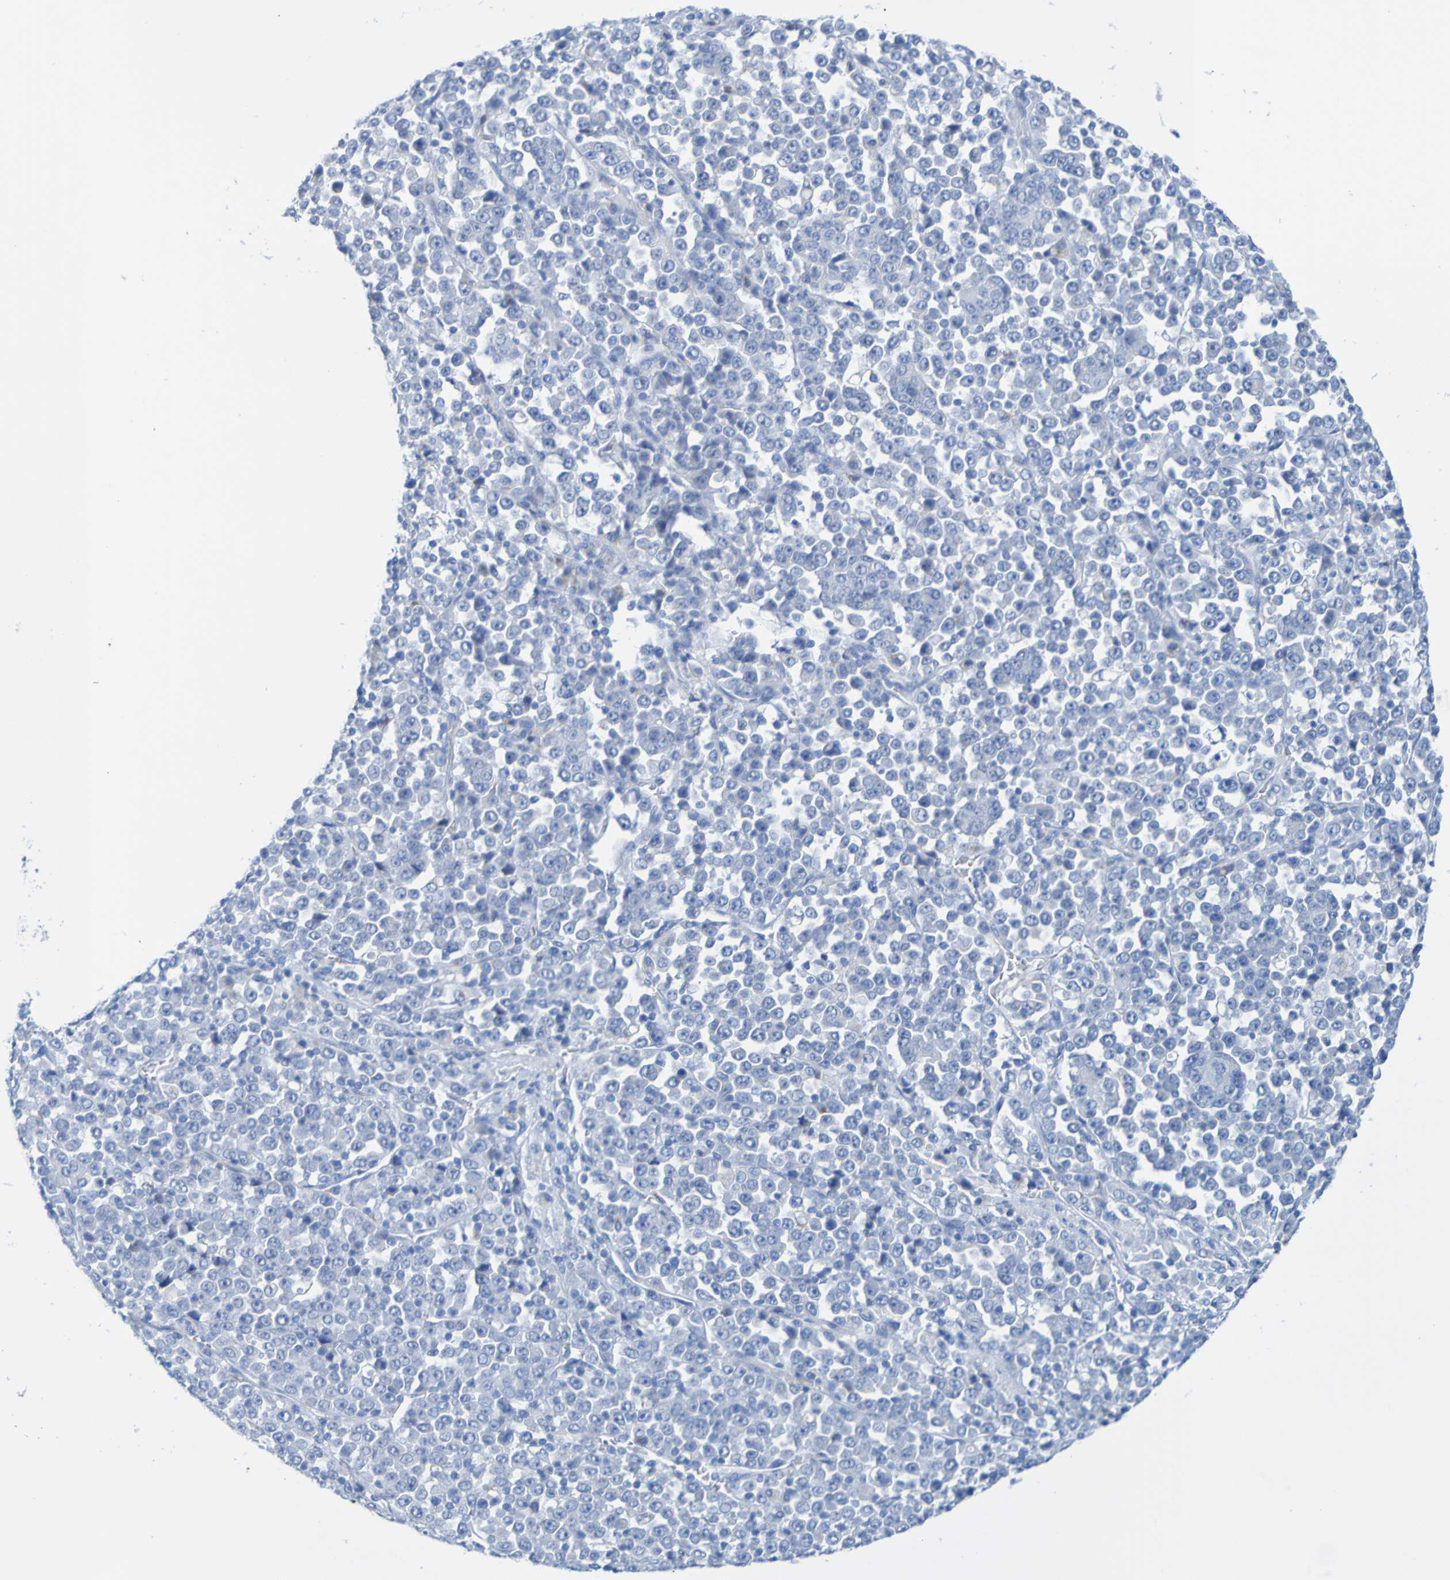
{"staining": {"intensity": "negative", "quantity": "none", "location": "none"}, "tissue": "stomach cancer", "cell_type": "Tumor cells", "image_type": "cancer", "snomed": [{"axis": "morphology", "description": "Normal tissue, NOS"}, {"axis": "morphology", "description": "Adenocarcinoma, NOS"}, {"axis": "topography", "description": "Stomach, upper"}, {"axis": "topography", "description": "Stomach"}], "caption": "Immunohistochemistry photomicrograph of neoplastic tissue: stomach cancer (adenocarcinoma) stained with DAB shows no significant protein positivity in tumor cells.", "gene": "ACMSD", "patient": {"sex": "male", "age": 59}}